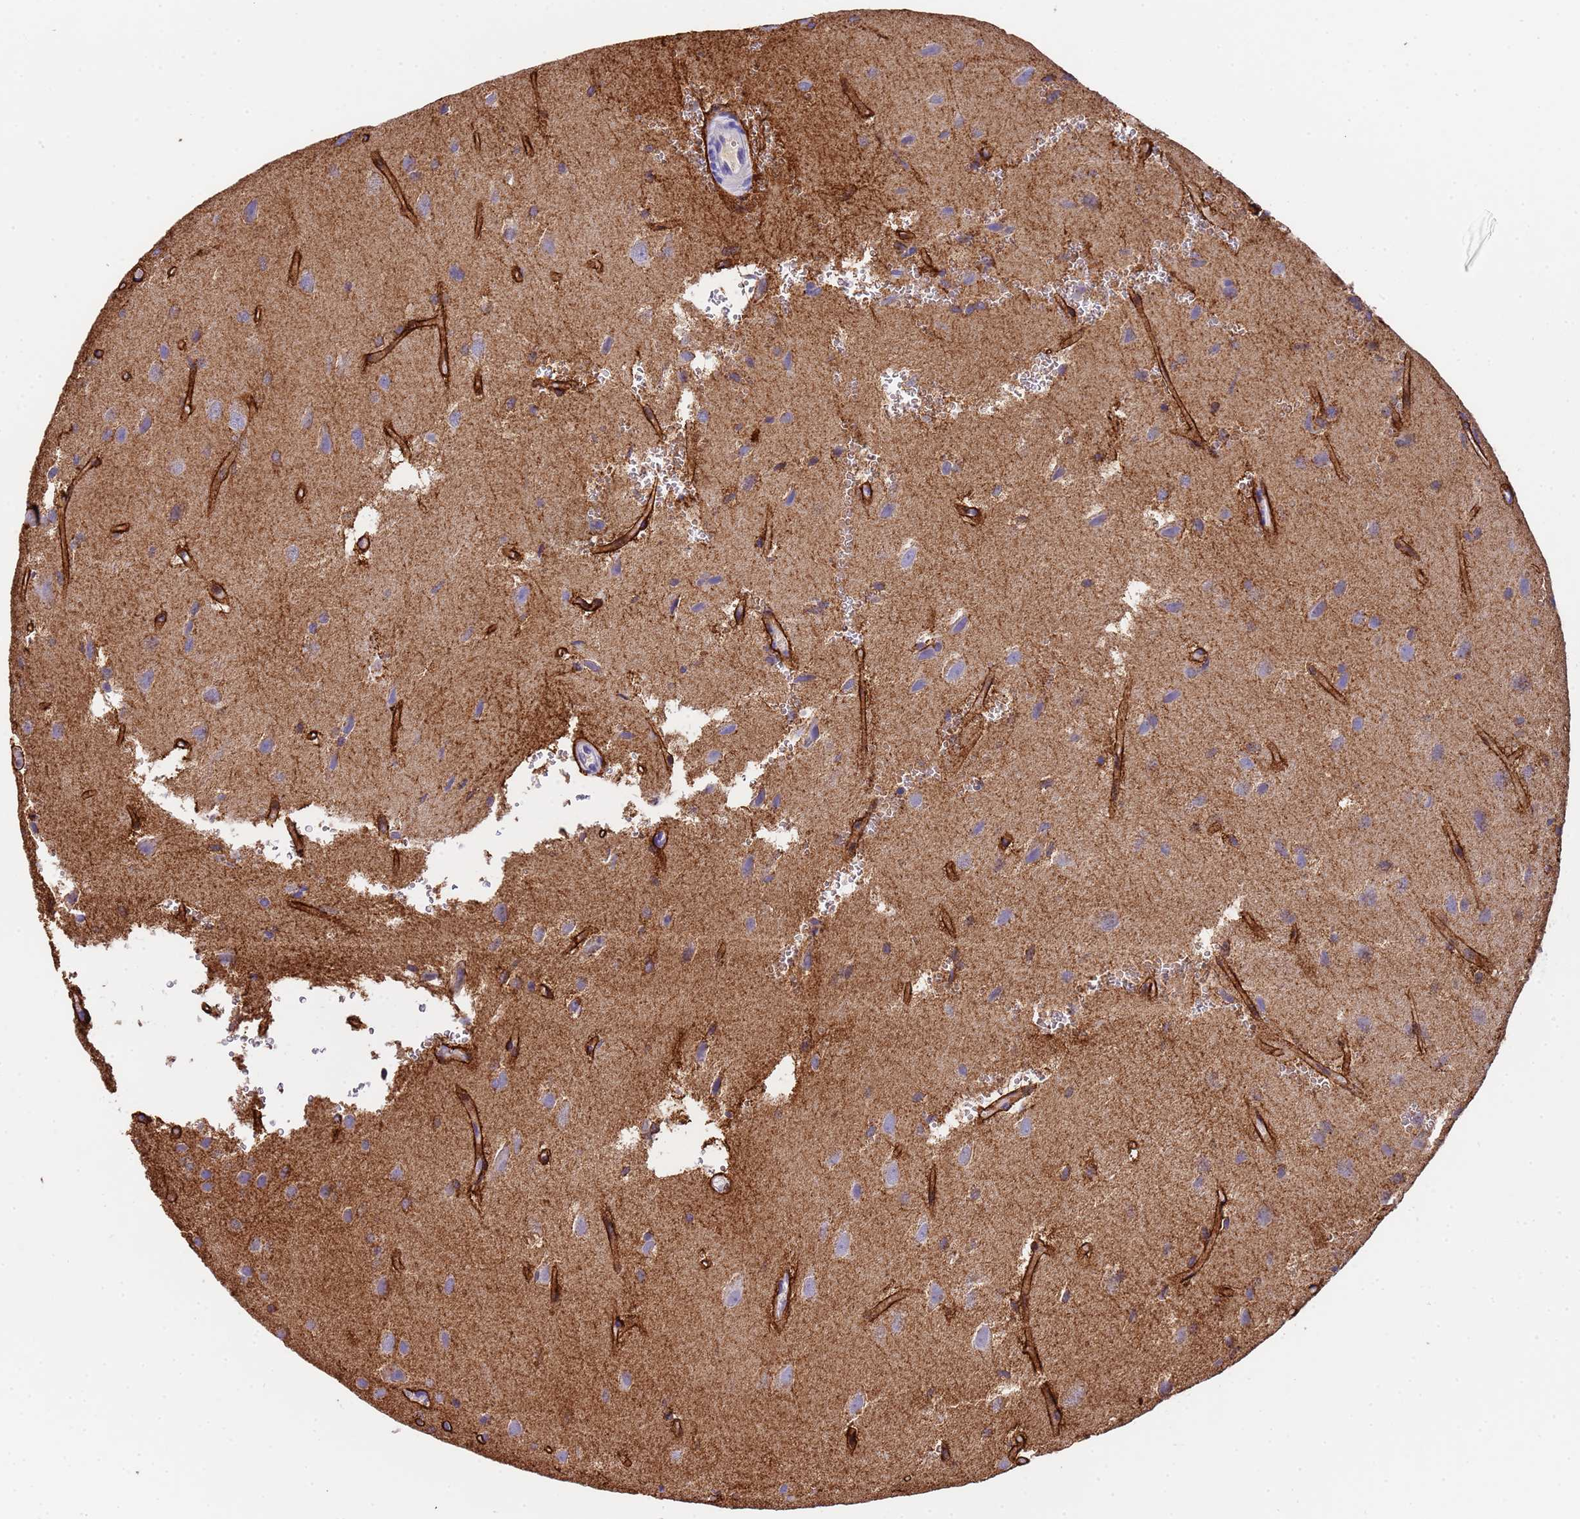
{"staining": {"intensity": "negative", "quantity": "none", "location": "none"}, "tissue": "glioma", "cell_type": "Tumor cells", "image_type": "cancer", "snomed": [{"axis": "morphology", "description": "Glioma, malignant, High grade"}, {"axis": "topography", "description": "Brain"}], "caption": "There is no significant positivity in tumor cells of high-grade glioma (malignant). Nuclei are stained in blue.", "gene": "SLC24A3", "patient": {"sex": "female", "age": 50}}